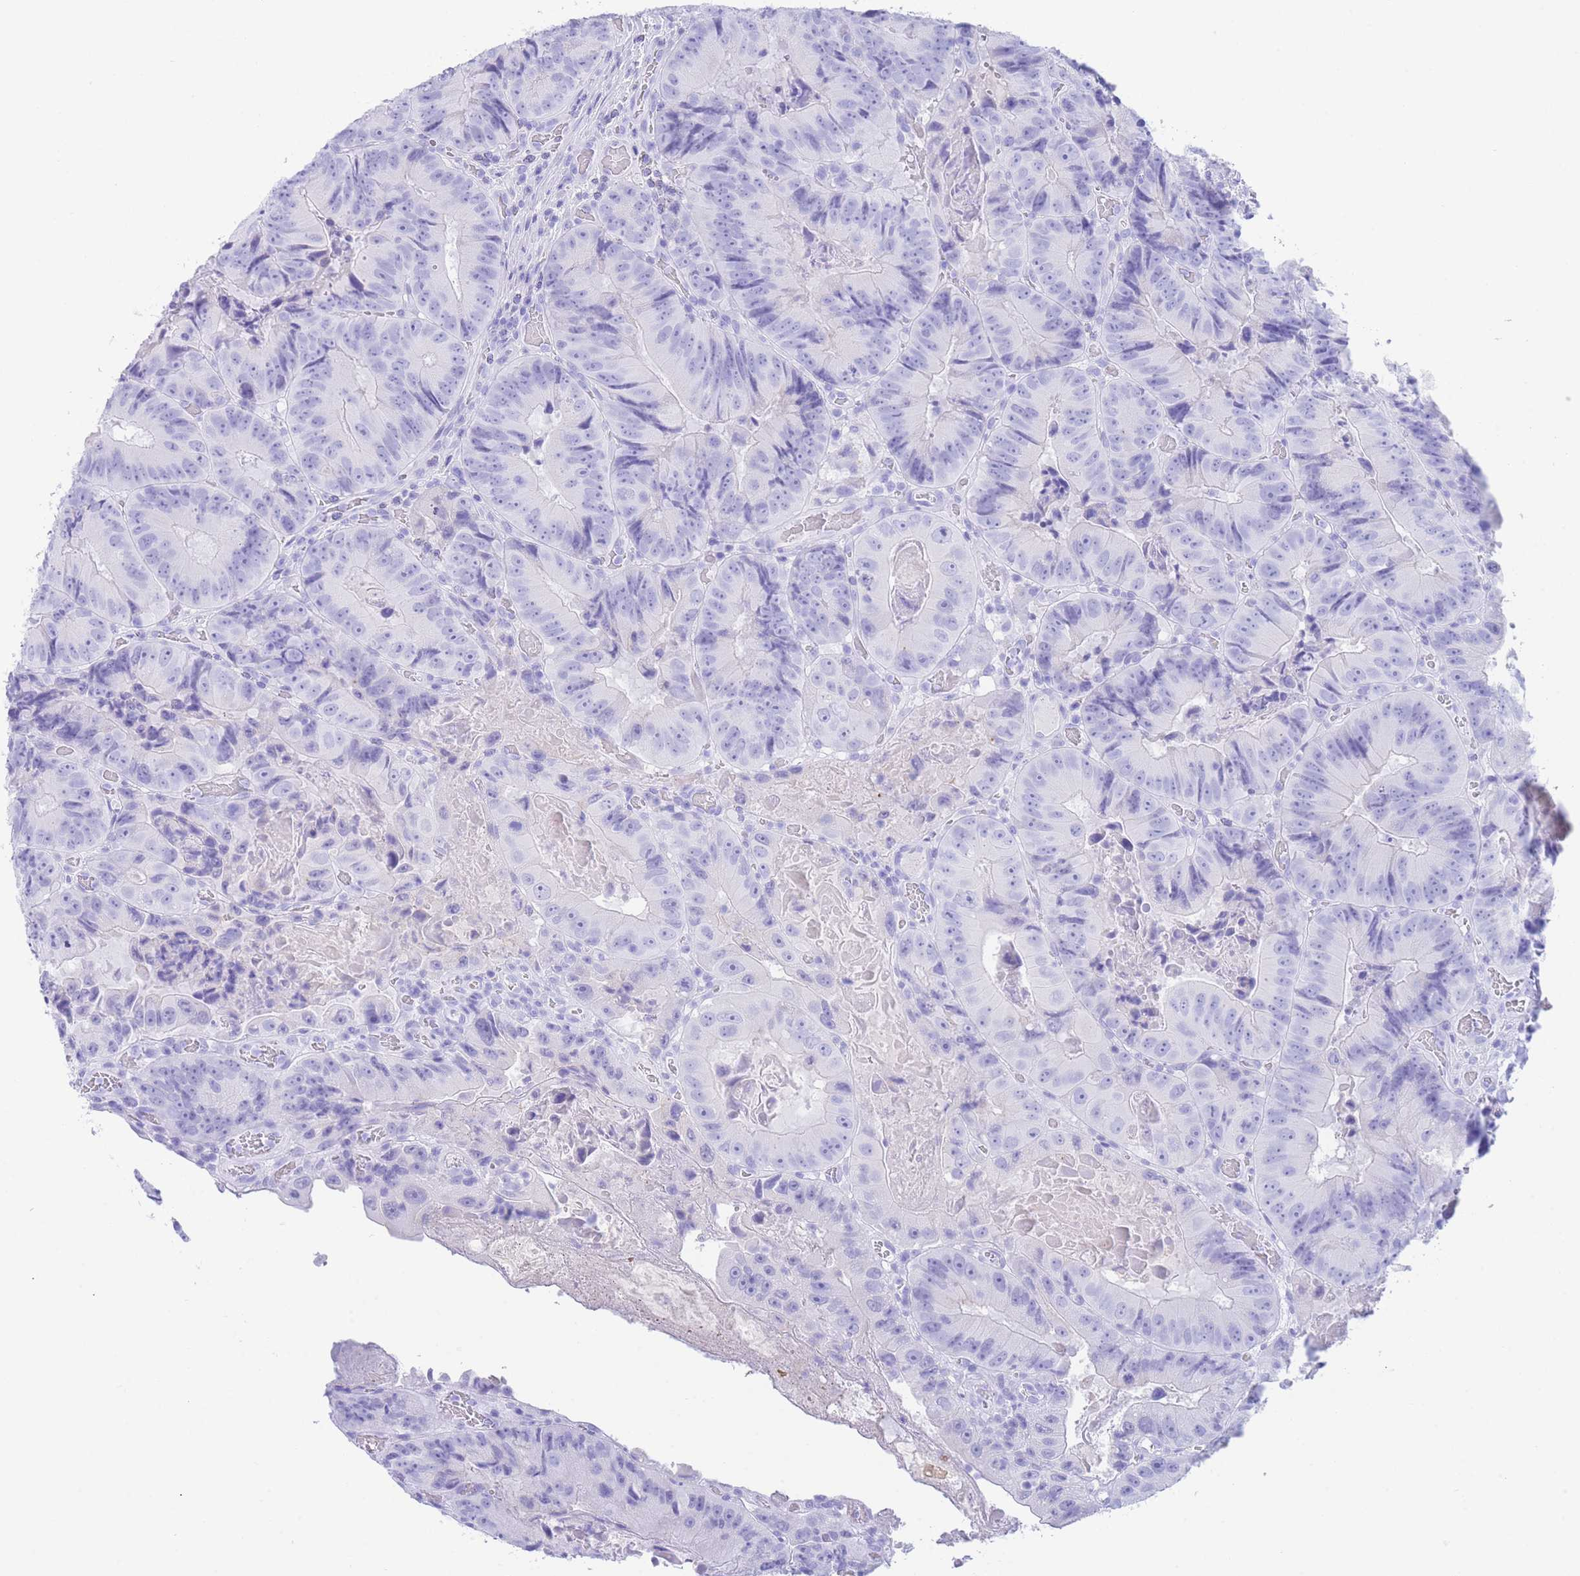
{"staining": {"intensity": "negative", "quantity": "none", "location": "none"}, "tissue": "colorectal cancer", "cell_type": "Tumor cells", "image_type": "cancer", "snomed": [{"axis": "morphology", "description": "Adenocarcinoma, NOS"}, {"axis": "topography", "description": "Colon"}], "caption": "Colorectal cancer was stained to show a protein in brown. There is no significant expression in tumor cells. (Brightfield microscopy of DAB immunohistochemistry (IHC) at high magnification).", "gene": "SLCO1B3", "patient": {"sex": "female", "age": 86}}